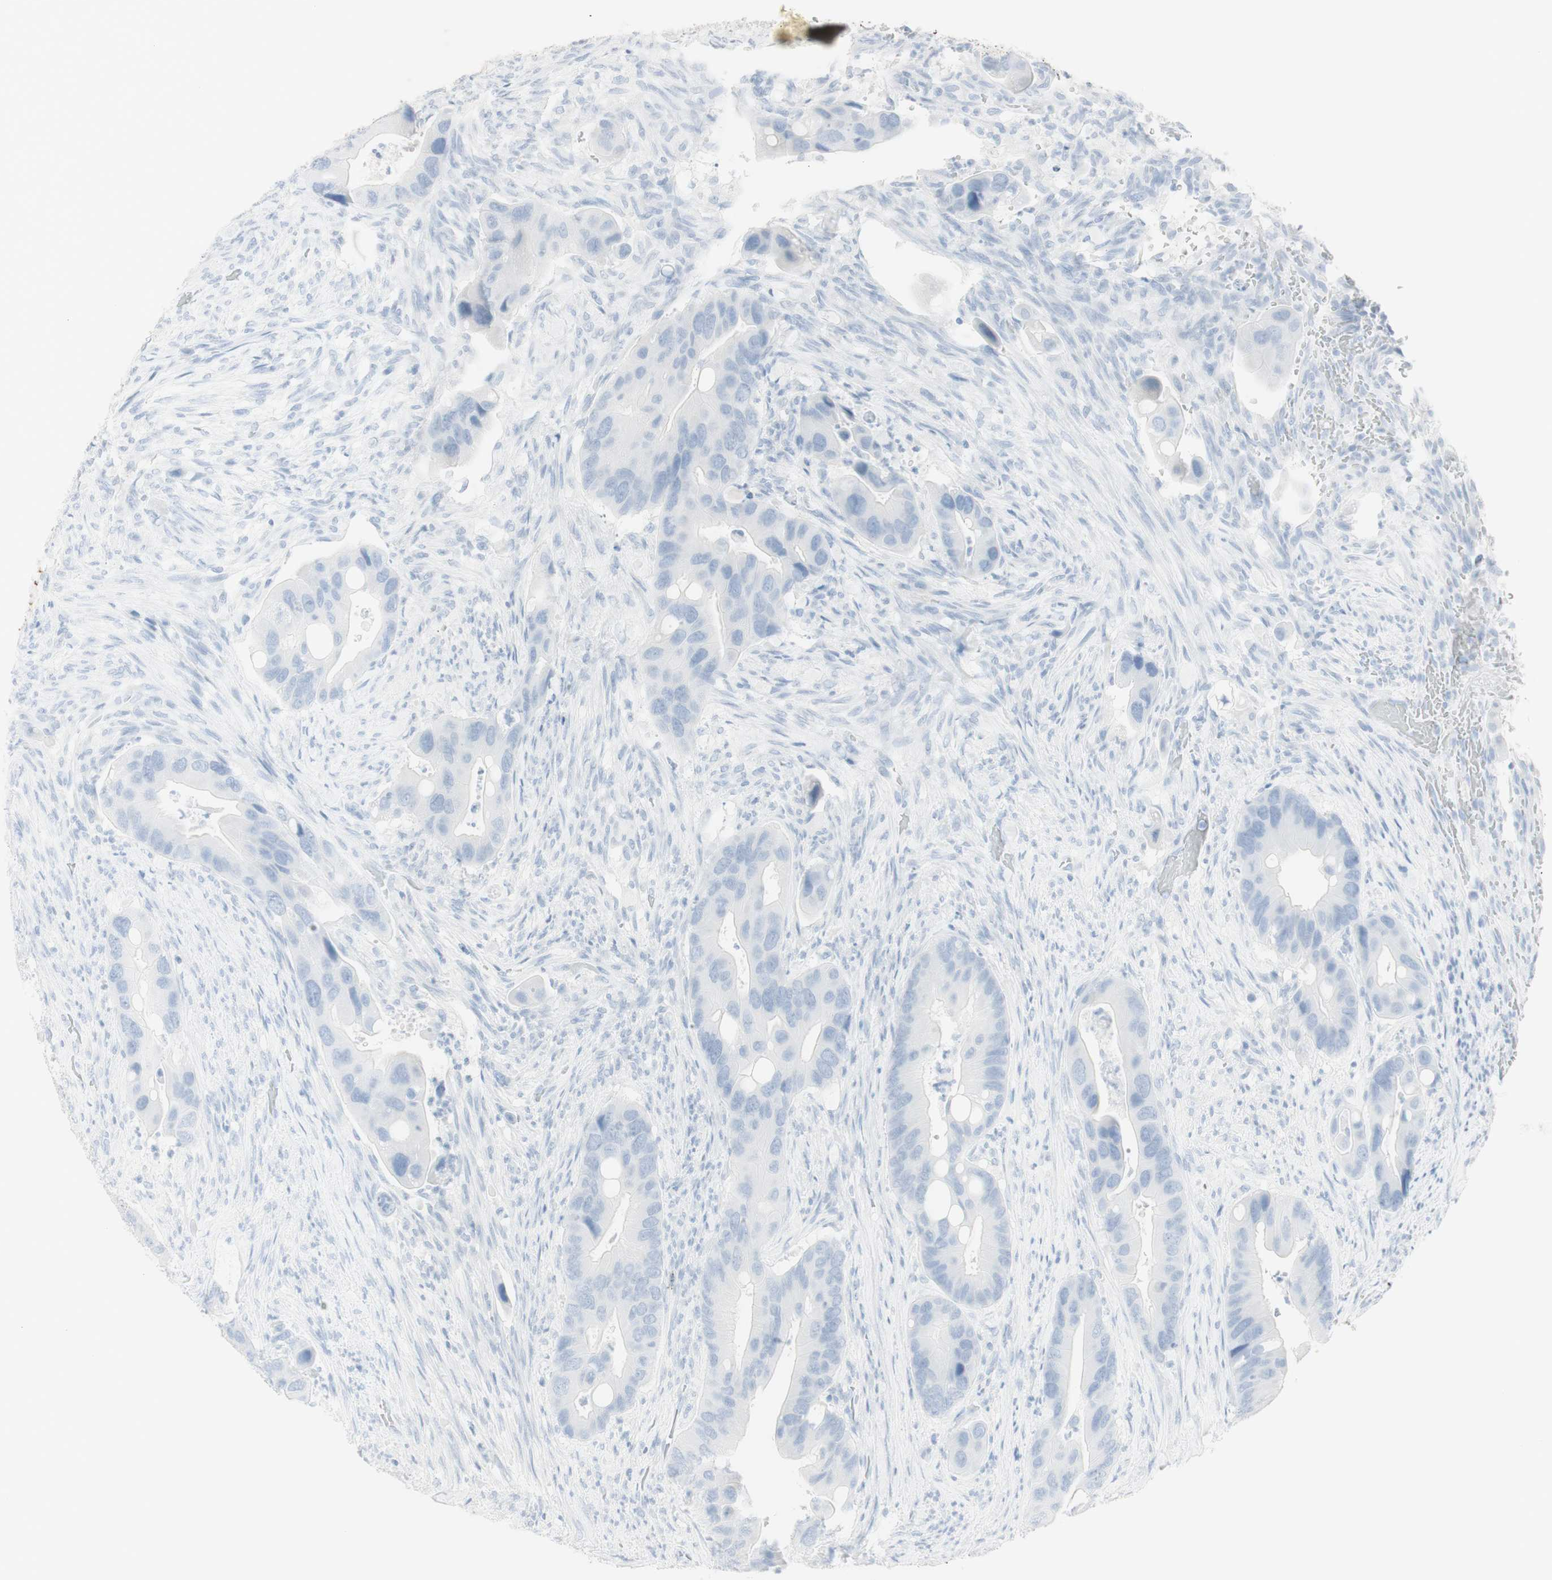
{"staining": {"intensity": "negative", "quantity": "none", "location": "none"}, "tissue": "colorectal cancer", "cell_type": "Tumor cells", "image_type": "cancer", "snomed": [{"axis": "morphology", "description": "Adenocarcinoma, NOS"}, {"axis": "topography", "description": "Rectum"}], "caption": "High power microscopy image of an immunohistochemistry image of colorectal cancer (adenocarcinoma), revealing no significant expression in tumor cells.", "gene": "NAPSA", "patient": {"sex": "female", "age": 57}}